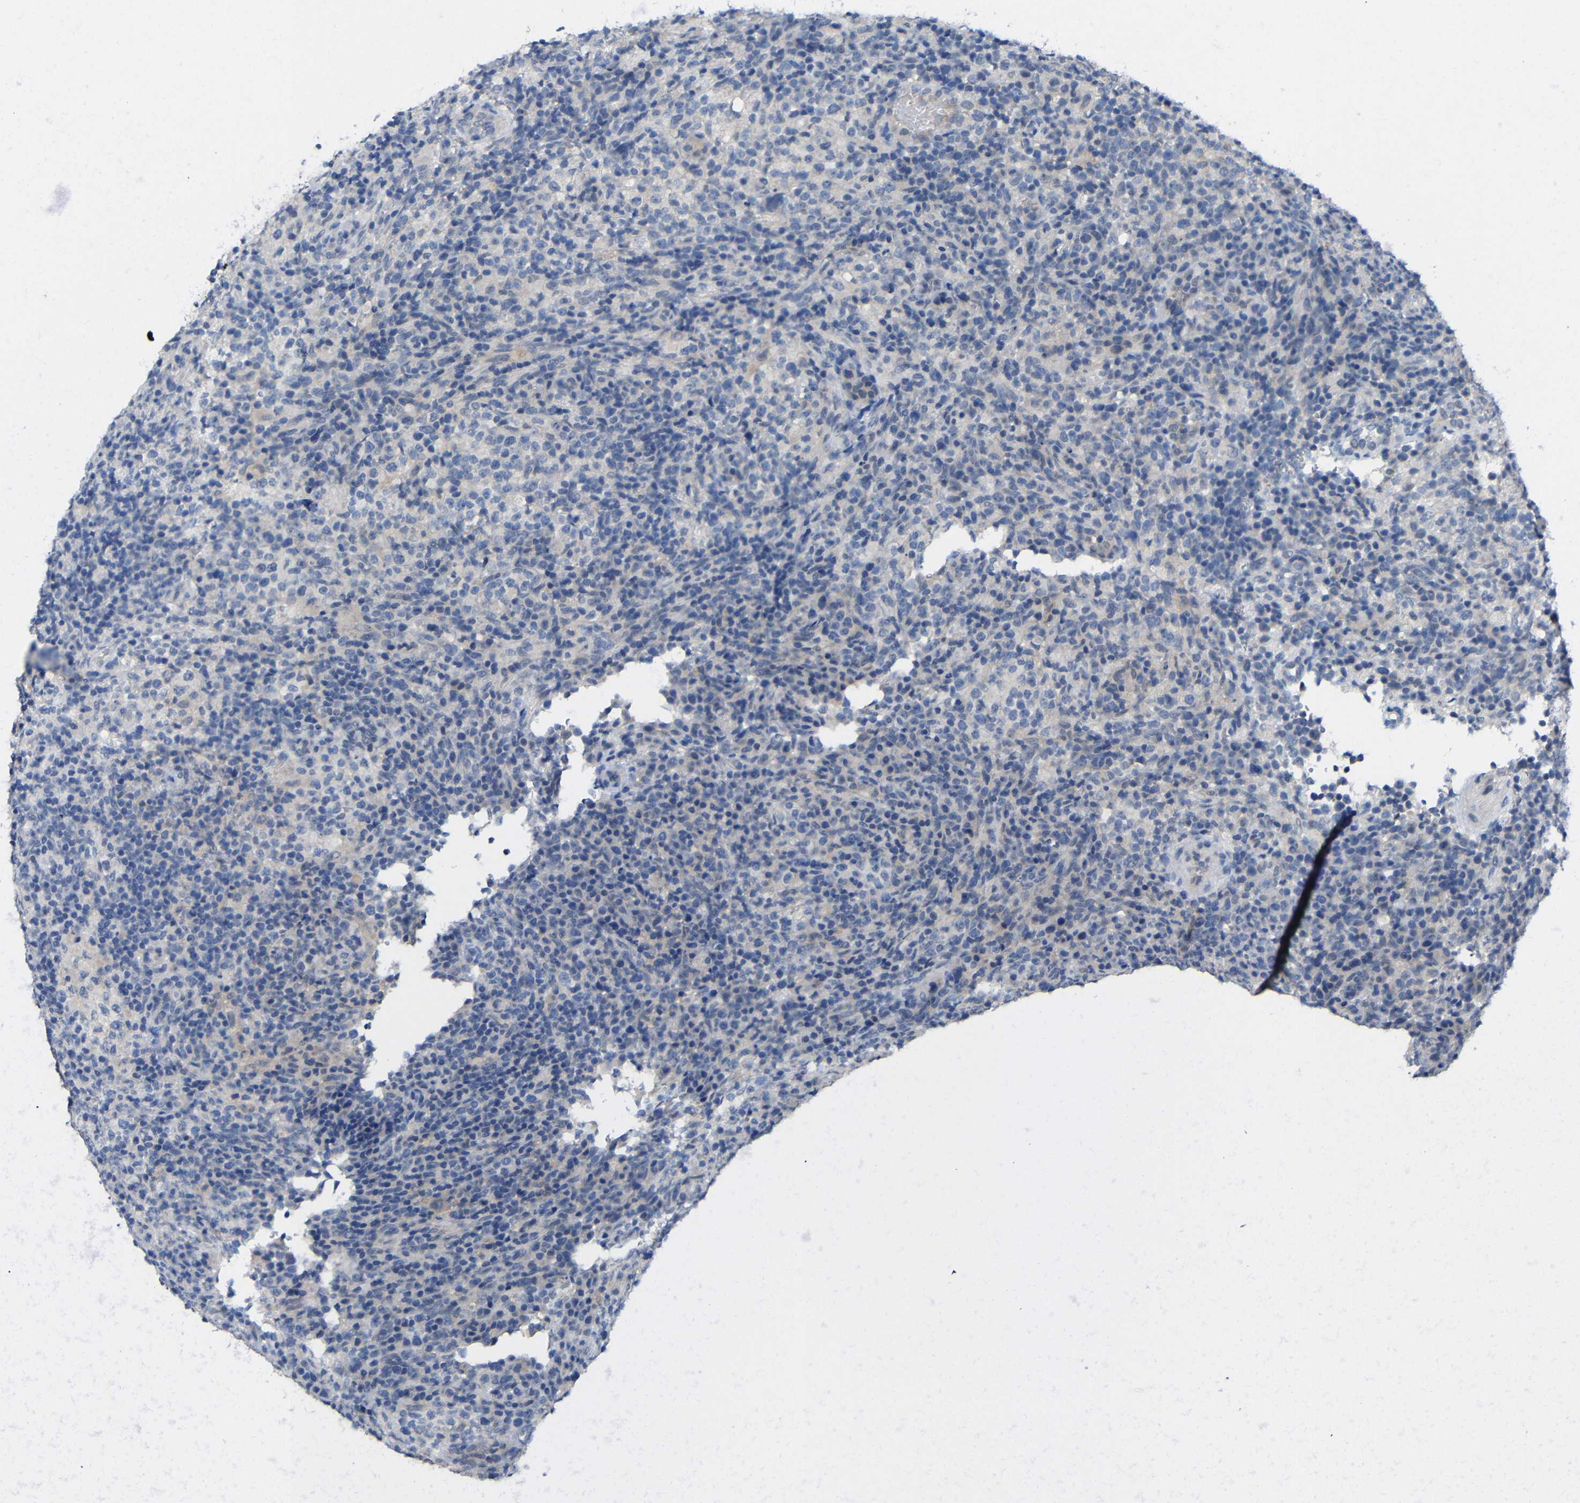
{"staining": {"intensity": "negative", "quantity": "none", "location": "none"}, "tissue": "lymphoma", "cell_type": "Tumor cells", "image_type": "cancer", "snomed": [{"axis": "morphology", "description": "Malignant lymphoma, non-Hodgkin's type, High grade"}, {"axis": "topography", "description": "Lymph node"}], "caption": "An immunohistochemistry (IHC) image of high-grade malignant lymphoma, non-Hodgkin's type is shown. There is no staining in tumor cells of high-grade malignant lymphoma, non-Hodgkin's type.", "gene": "HNF1A", "patient": {"sex": "female", "age": 76}}